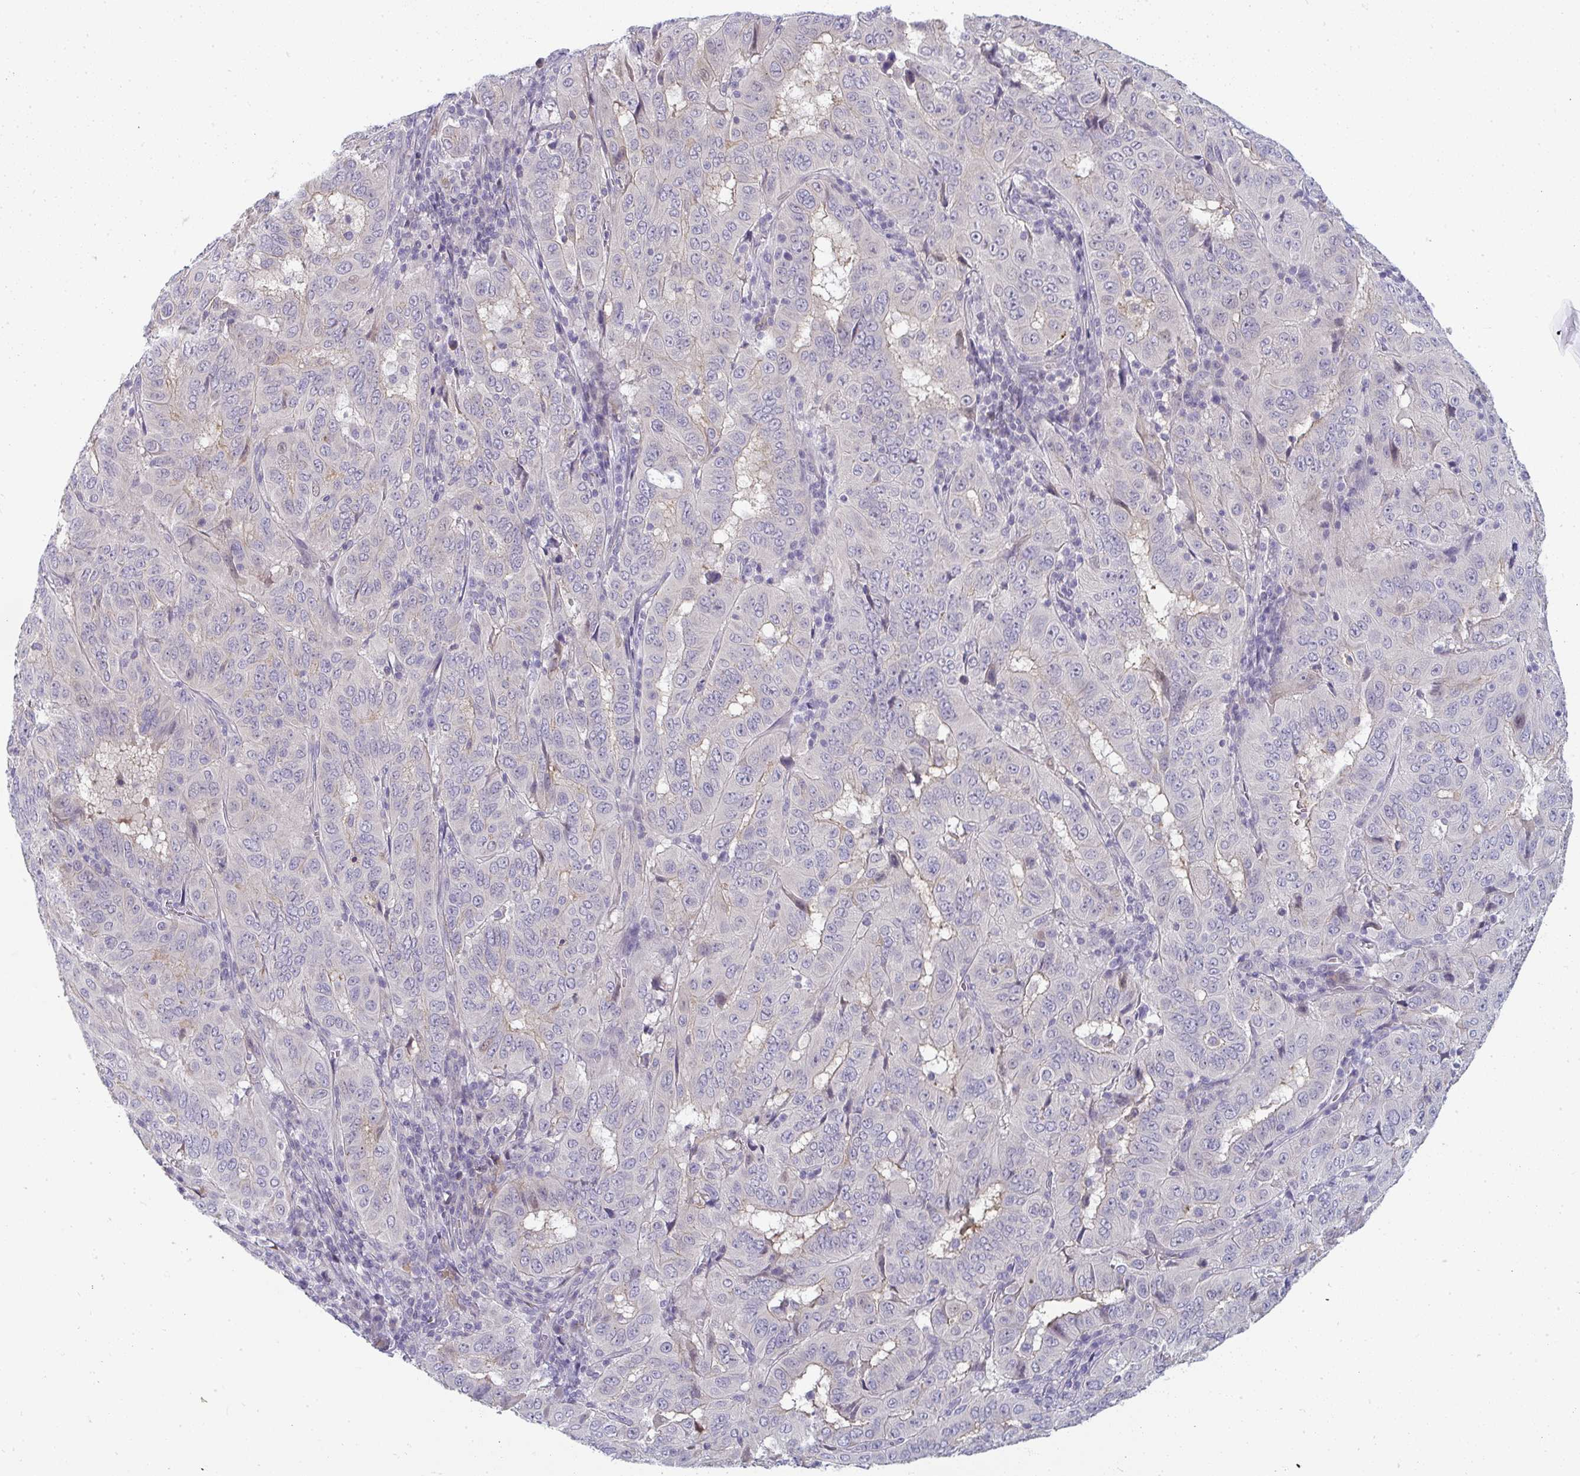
{"staining": {"intensity": "negative", "quantity": "none", "location": "none"}, "tissue": "pancreatic cancer", "cell_type": "Tumor cells", "image_type": "cancer", "snomed": [{"axis": "morphology", "description": "Adenocarcinoma, NOS"}, {"axis": "topography", "description": "Pancreas"}], "caption": "Pancreatic adenocarcinoma stained for a protein using immunohistochemistry shows no expression tumor cells.", "gene": "SHB", "patient": {"sex": "male", "age": 63}}